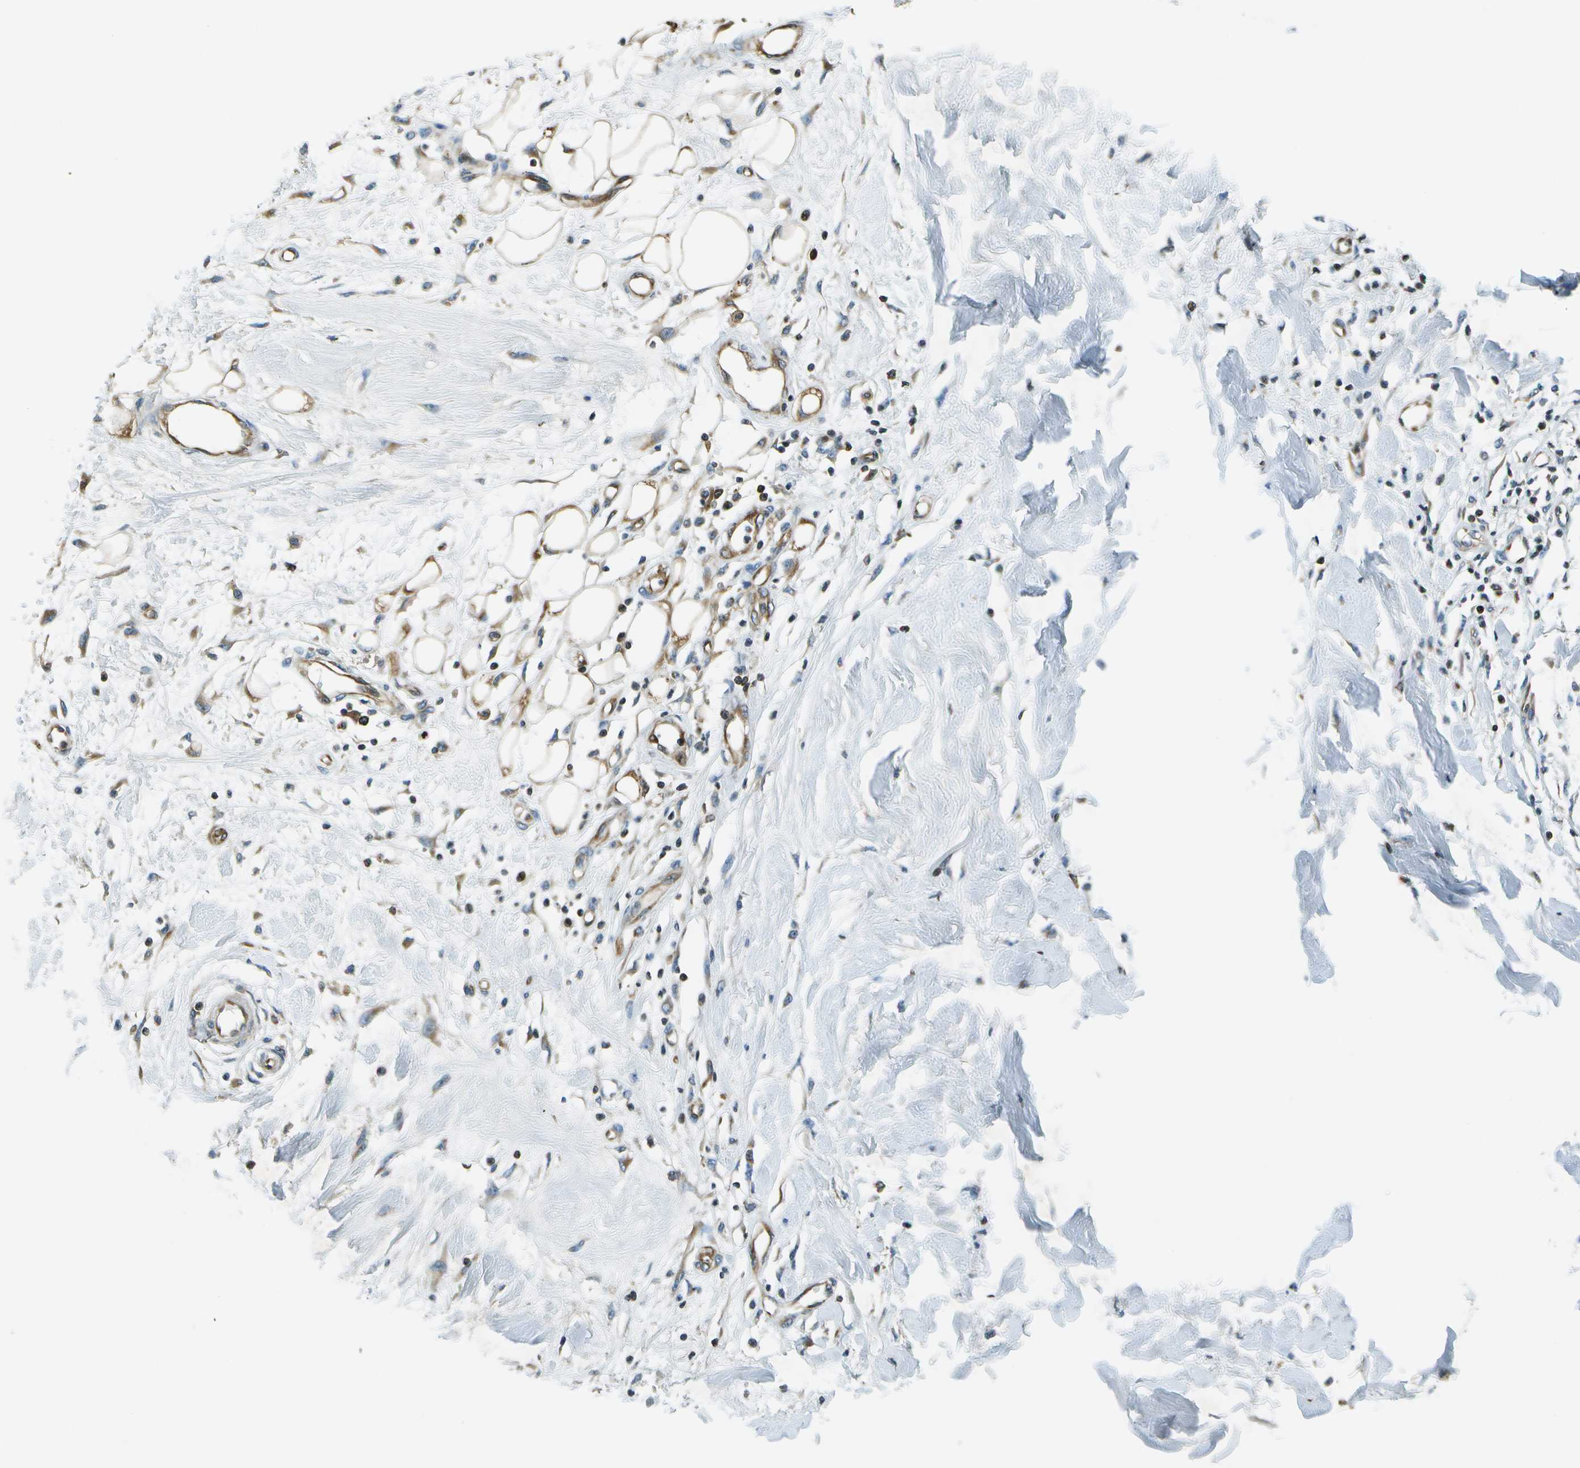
{"staining": {"intensity": "moderate", "quantity": ">75%", "location": "cytoplasmic/membranous"}, "tissue": "adipose tissue", "cell_type": "Adipocytes", "image_type": "normal", "snomed": [{"axis": "morphology", "description": "Normal tissue, NOS"}, {"axis": "morphology", "description": "Squamous cell carcinoma, NOS"}, {"axis": "topography", "description": "Skin"}, {"axis": "topography", "description": "Peripheral nerve tissue"}], "caption": "The histopathology image reveals staining of normal adipose tissue, revealing moderate cytoplasmic/membranous protein expression (brown color) within adipocytes.", "gene": "ESYT1", "patient": {"sex": "male", "age": 83}}